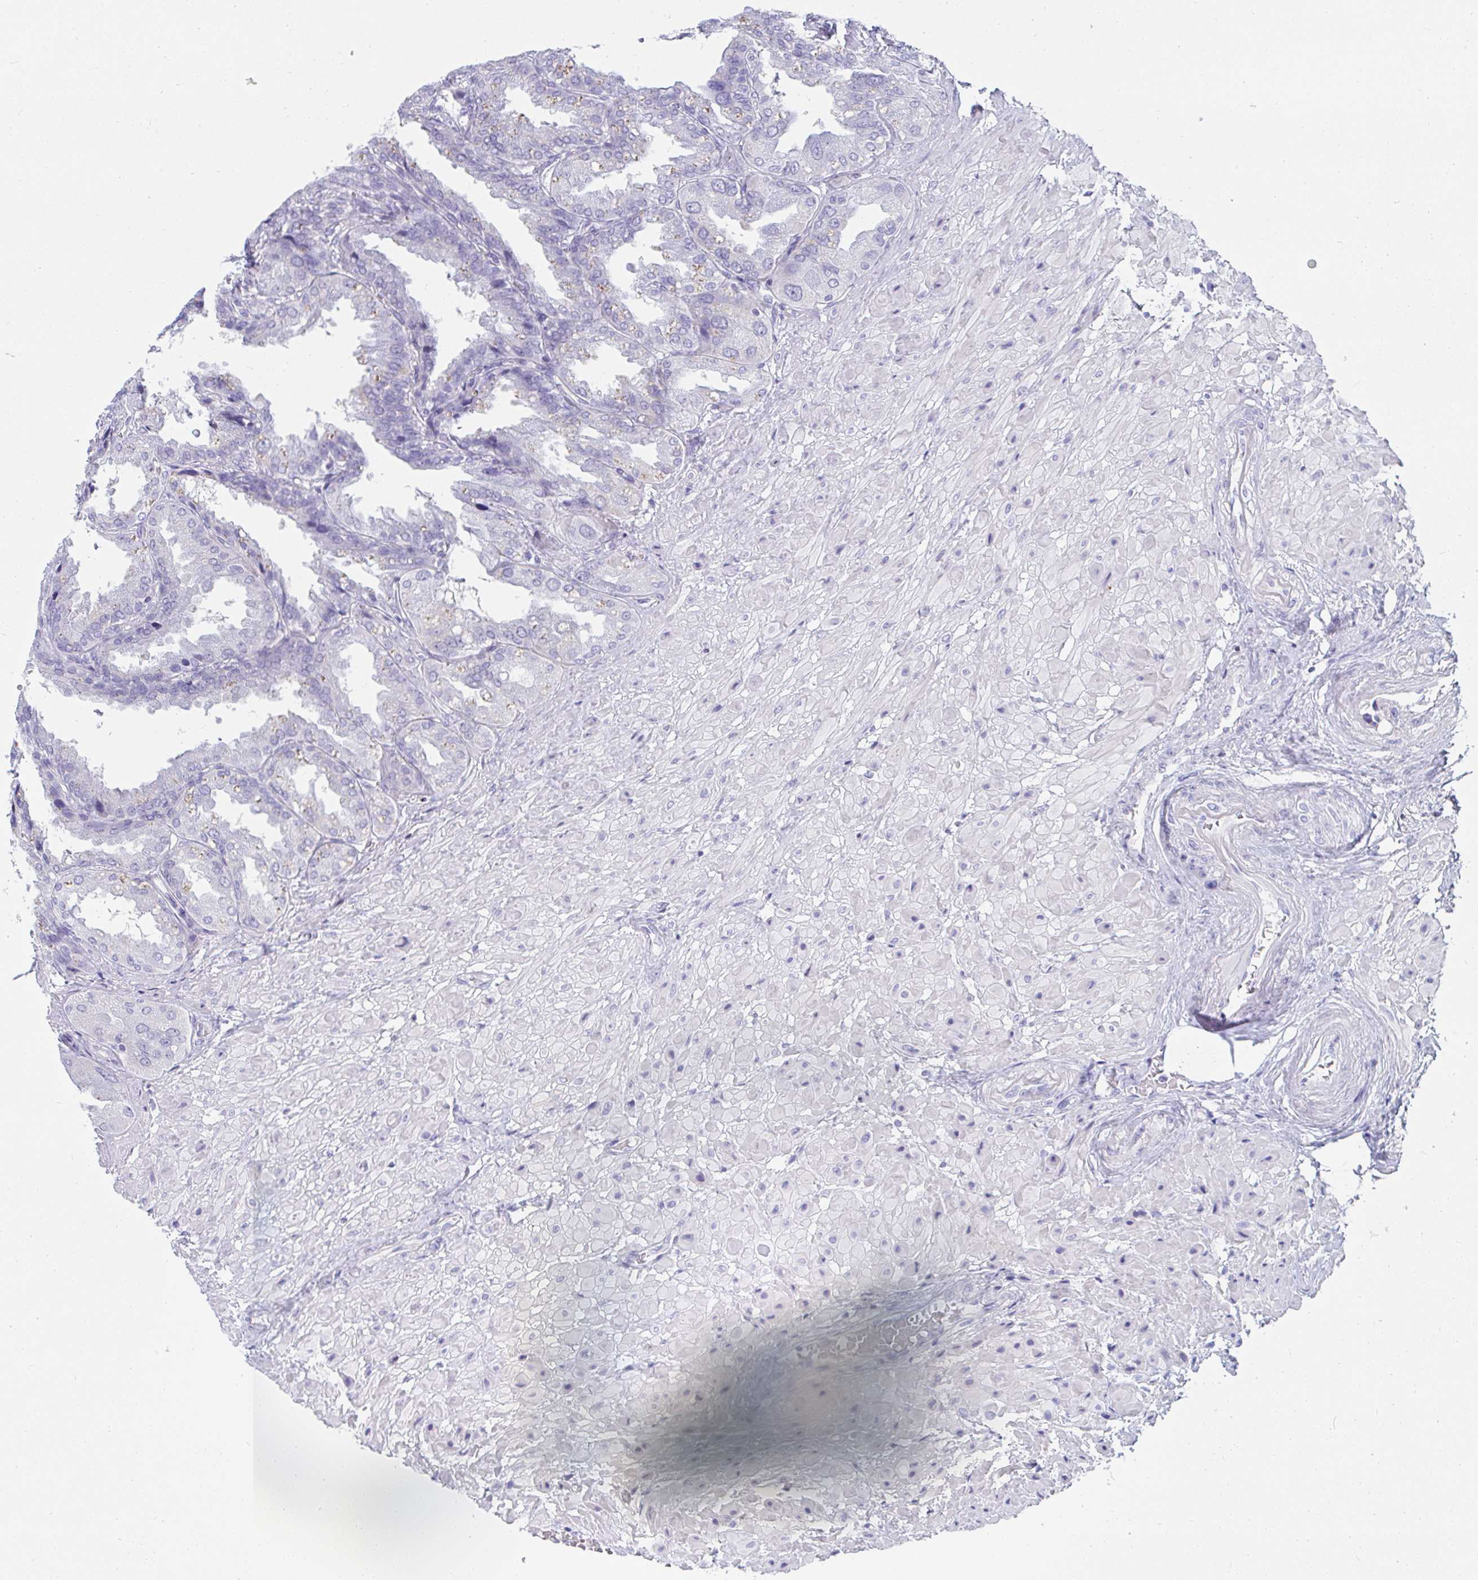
{"staining": {"intensity": "negative", "quantity": "none", "location": "none"}, "tissue": "seminal vesicle", "cell_type": "Glandular cells", "image_type": "normal", "snomed": [{"axis": "morphology", "description": "Normal tissue, NOS"}, {"axis": "topography", "description": "Seminal veicle"}], "caption": "Immunohistochemistry (IHC) photomicrograph of unremarkable seminal vesicle: human seminal vesicle stained with DAB displays no significant protein expression in glandular cells.", "gene": "MGAM2", "patient": {"sex": "male", "age": 55}}